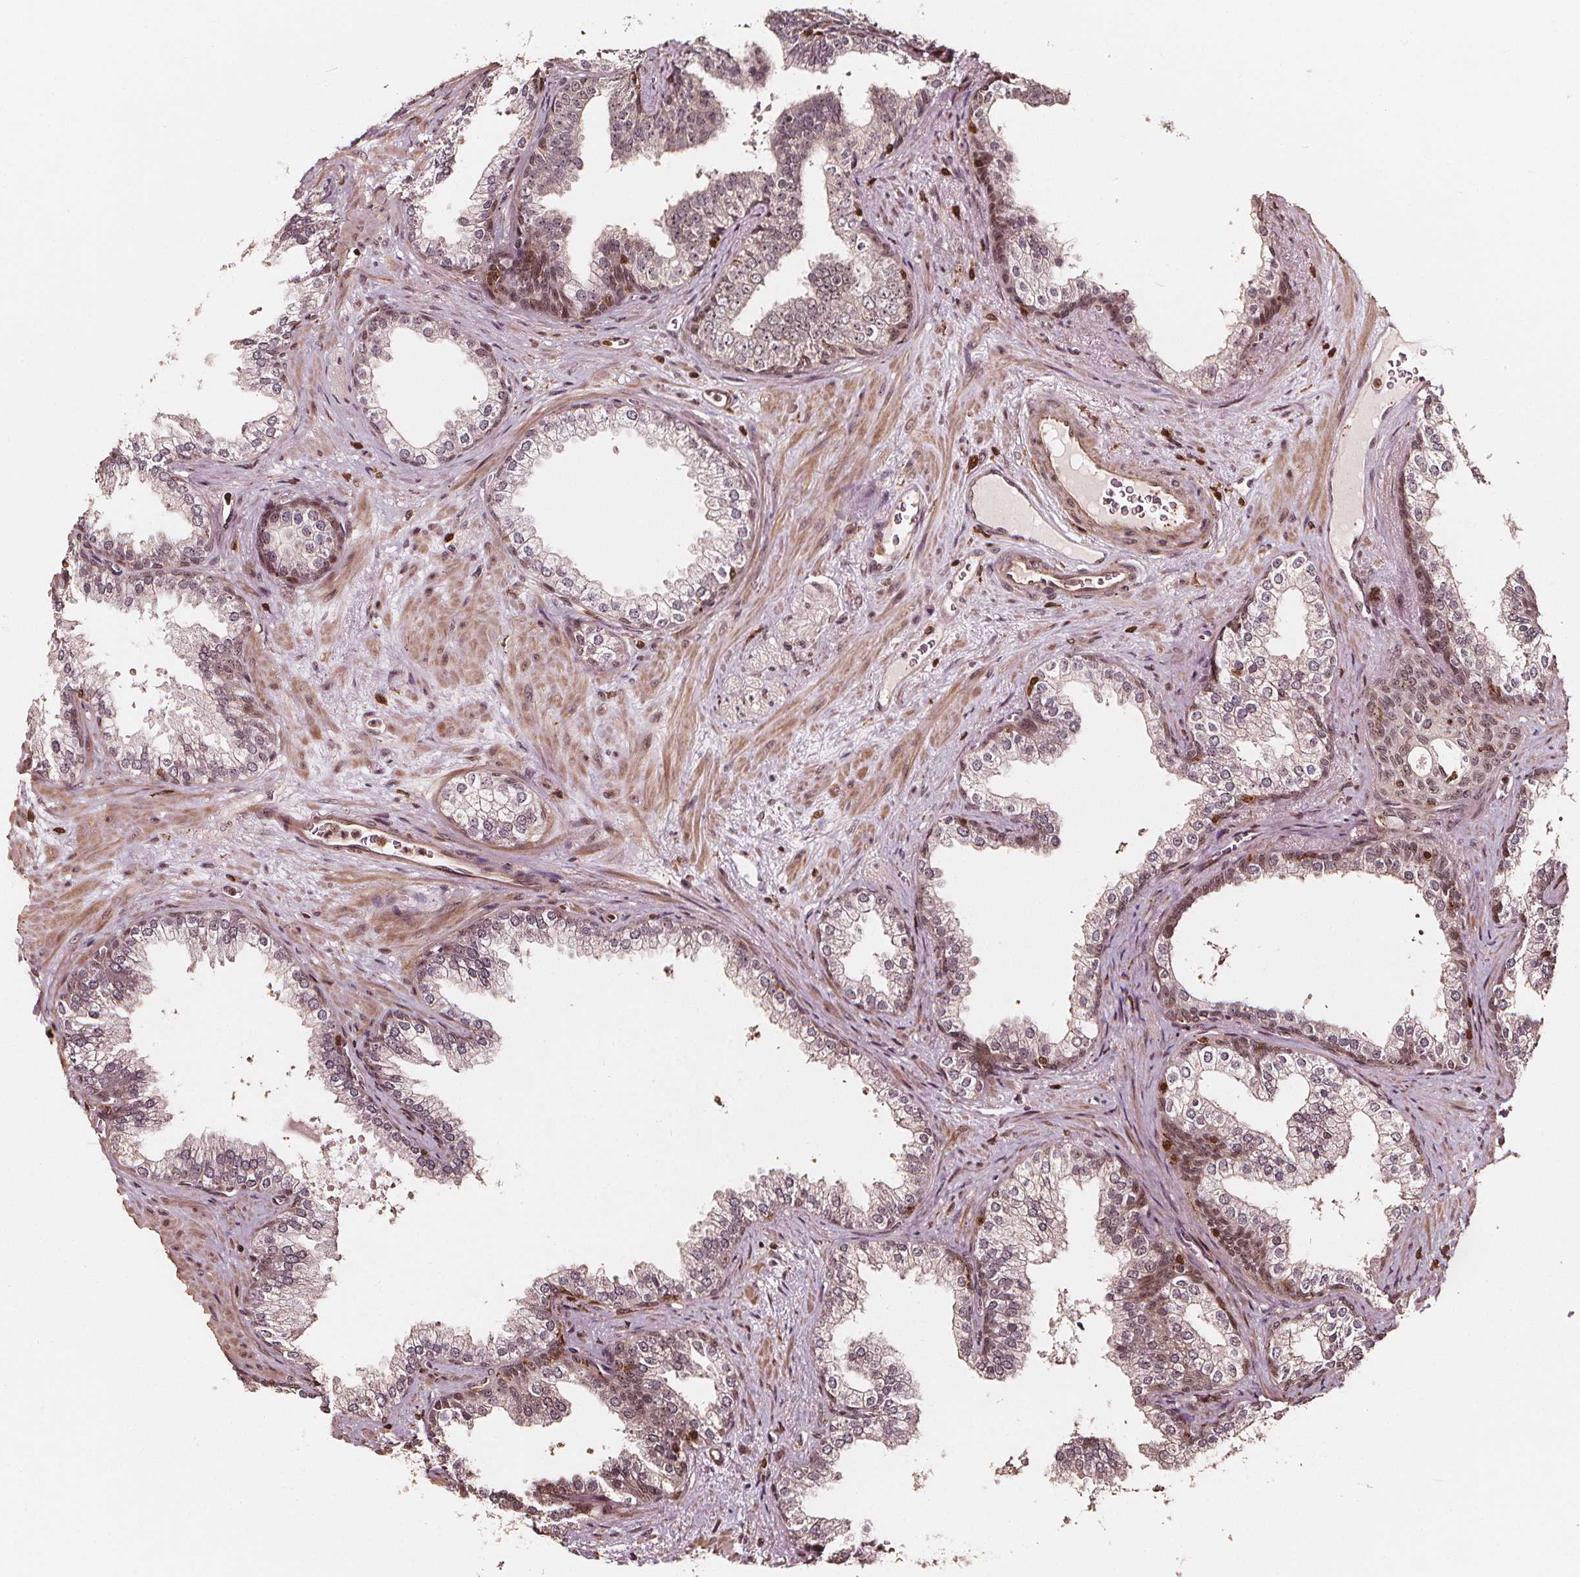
{"staining": {"intensity": "moderate", "quantity": "25%-75%", "location": "cytoplasmic/membranous,nuclear"}, "tissue": "prostate", "cell_type": "Glandular cells", "image_type": "normal", "snomed": [{"axis": "morphology", "description": "Normal tissue, NOS"}, {"axis": "topography", "description": "Prostate"}], "caption": "Immunohistochemistry of unremarkable prostate displays medium levels of moderate cytoplasmic/membranous,nuclear staining in about 25%-75% of glandular cells.", "gene": "EXOSC9", "patient": {"sex": "male", "age": 79}}